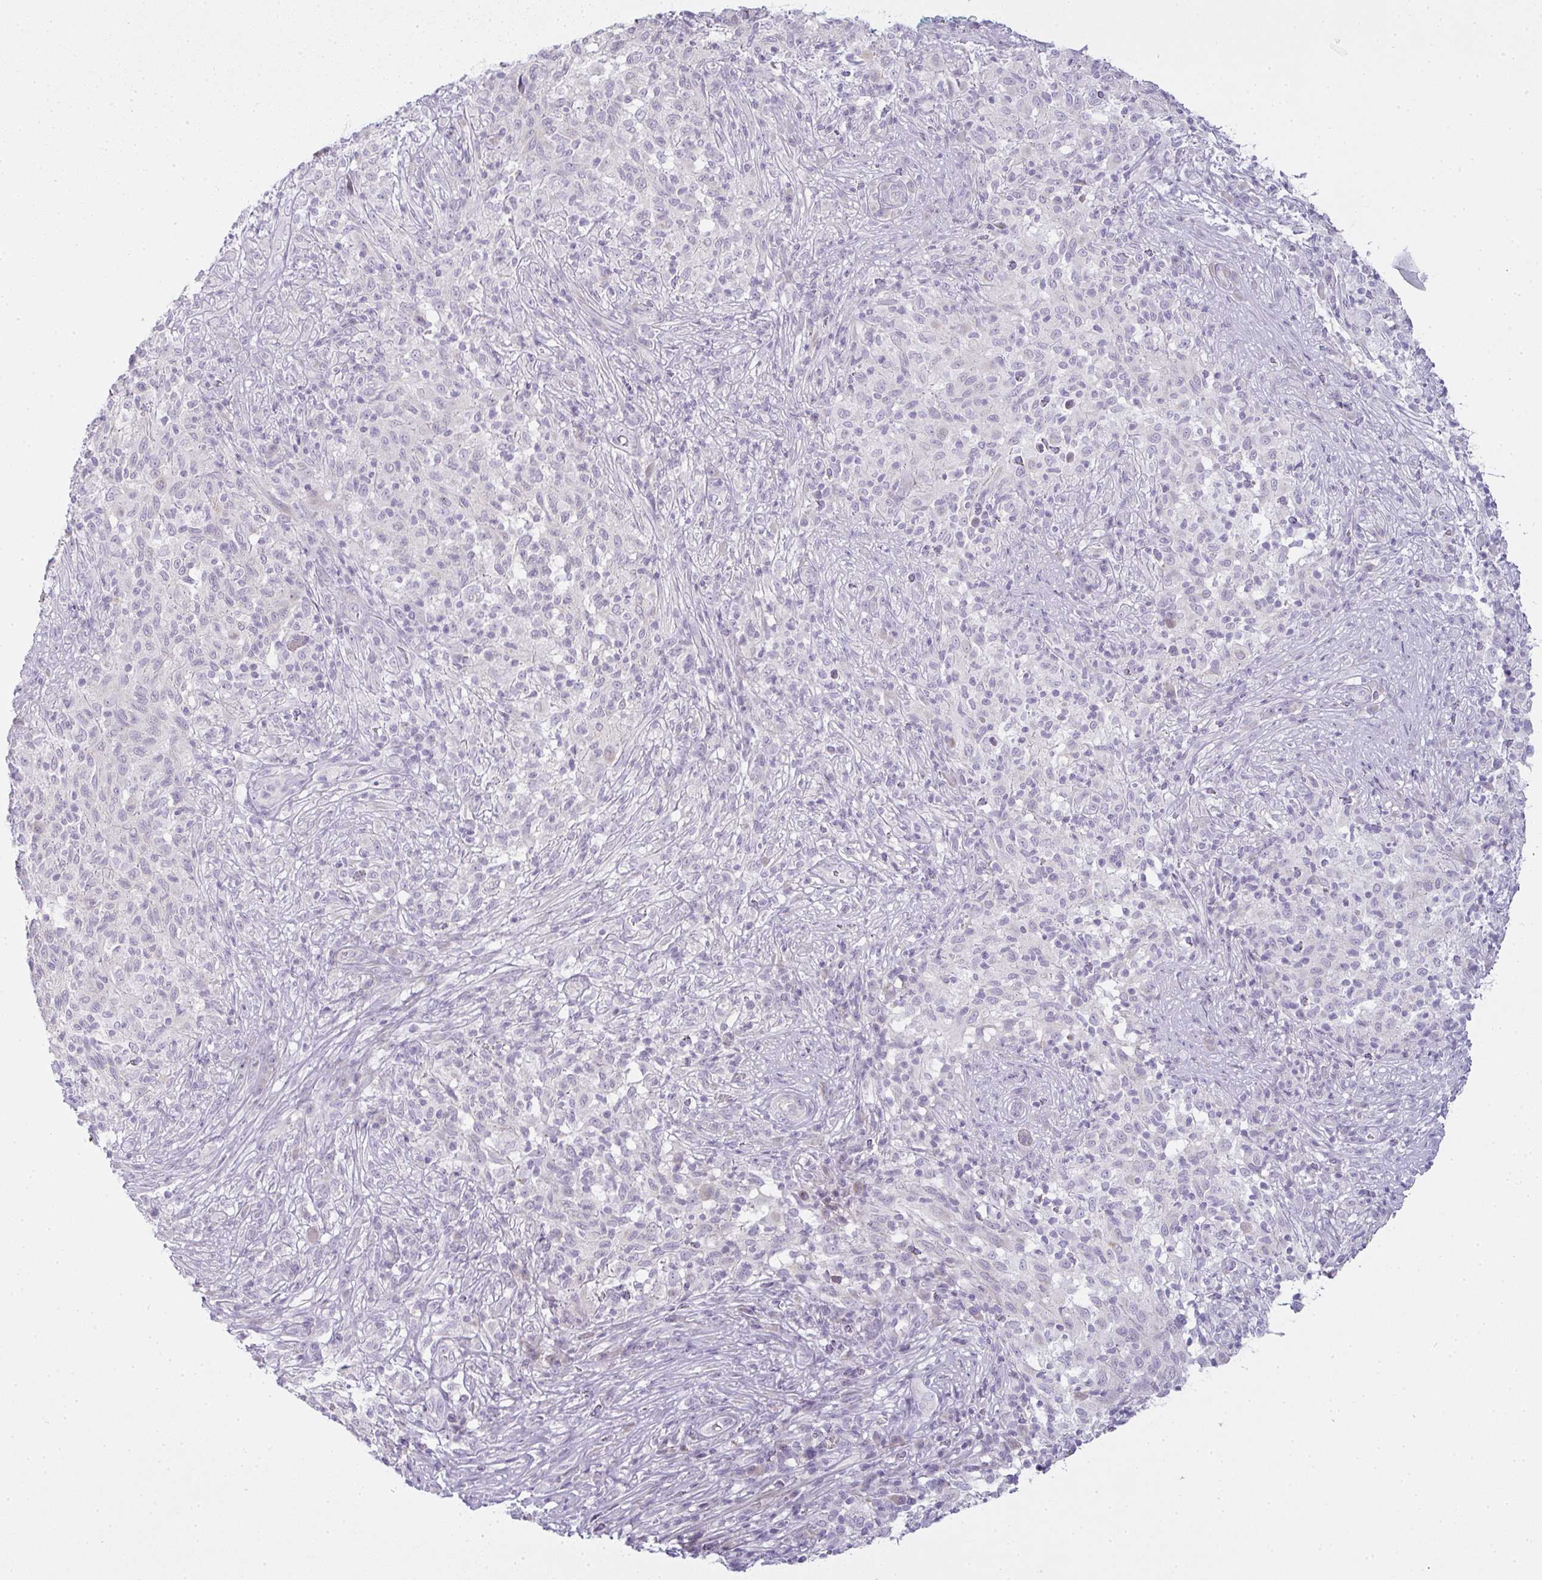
{"staining": {"intensity": "negative", "quantity": "none", "location": "none"}, "tissue": "melanoma", "cell_type": "Tumor cells", "image_type": "cancer", "snomed": [{"axis": "morphology", "description": "Malignant melanoma, NOS"}, {"axis": "topography", "description": "Skin"}], "caption": "The micrograph exhibits no staining of tumor cells in malignant melanoma. (DAB (3,3'-diaminobenzidine) IHC visualized using brightfield microscopy, high magnification).", "gene": "SIRPB2", "patient": {"sex": "male", "age": 66}}